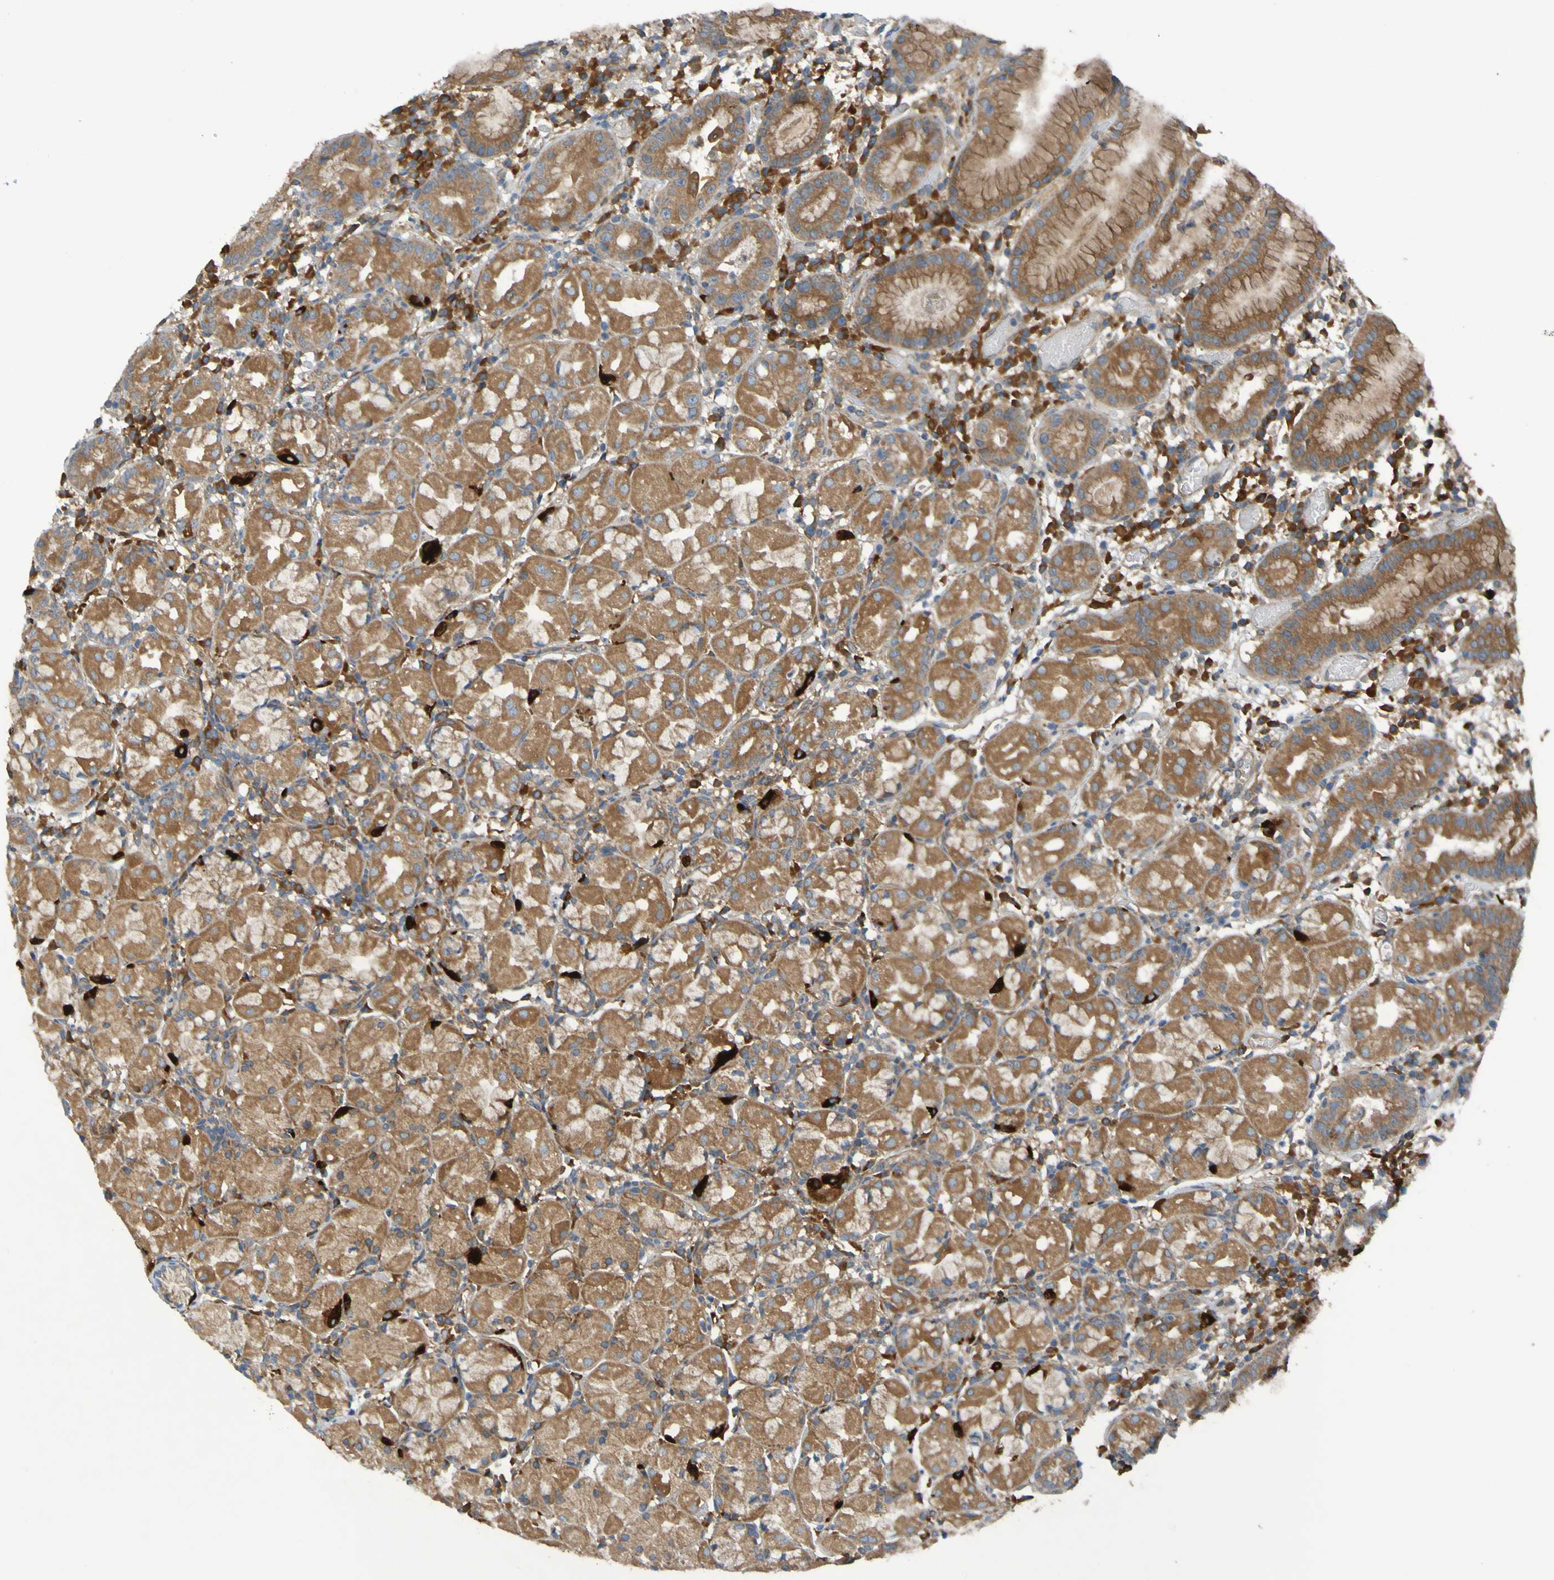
{"staining": {"intensity": "moderate", "quantity": ">75%", "location": "cytoplasmic/membranous"}, "tissue": "stomach", "cell_type": "Glandular cells", "image_type": "normal", "snomed": [{"axis": "morphology", "description": "Normal tissue, NOS"}, {"axis": "topography", "description": "Stomach"}, {"axis": "topography", "description": "Stomach, lower"}], "caption": "Moderate cytoplasmic/membranous staining for a protein is present in about >75% of glandular cells of normal stomach using IHC.", "gene": "DNAJC4", "patient": {"sex": "female", "age": 75}}